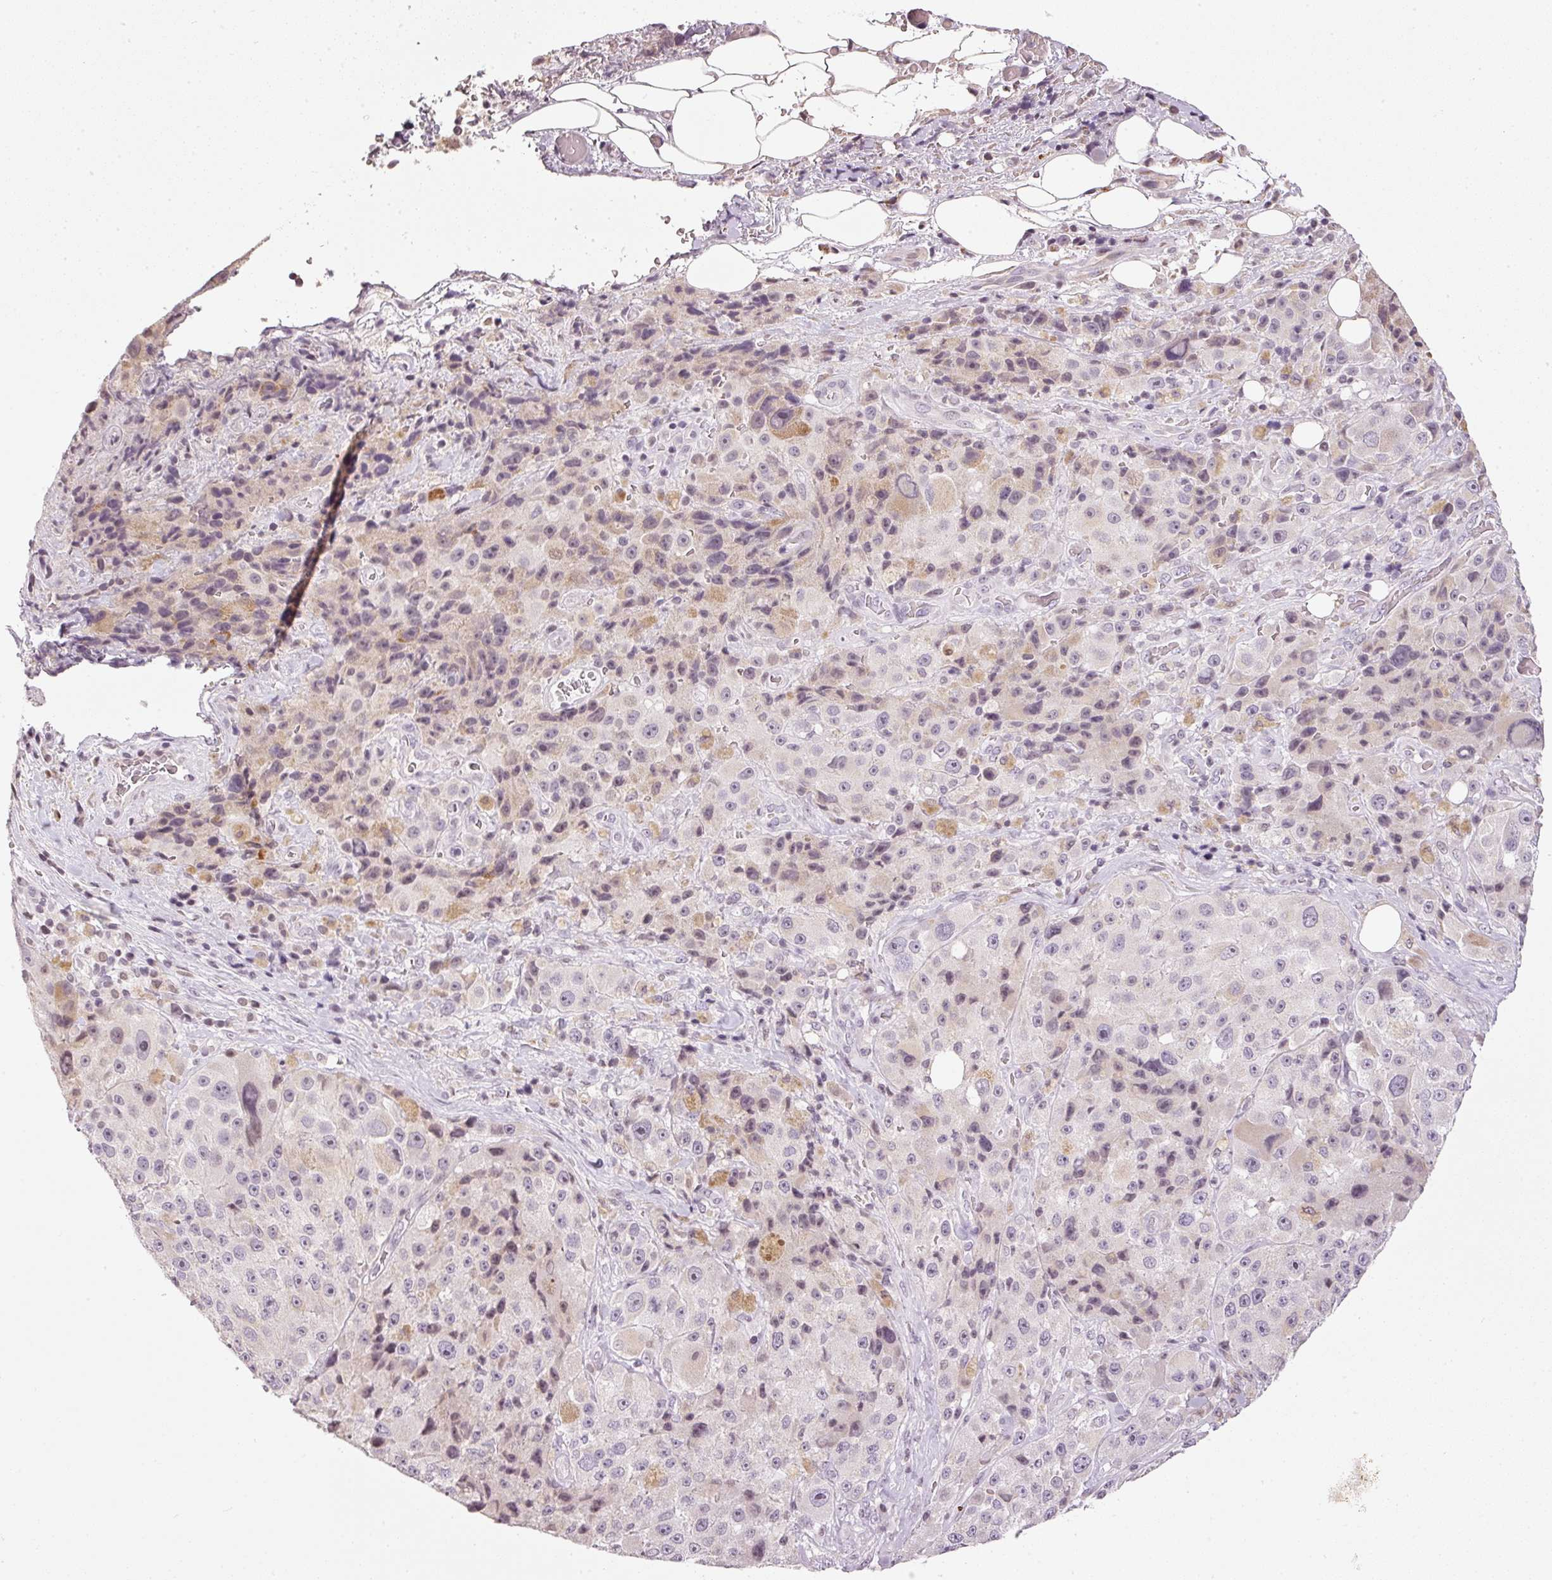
{"staining": {"intensity": "moderate", "quantity": "<25%", "location": "cytoplasmic/membranous"}, "tissue": "melanoma", "cell_type": "Tumor cells", "image_type": "cancer", "snomed": [{"axis": "morphology", "description": "Malignant melanoma, Metastatic site"}, {"axis": "topography", "description": "Lymph node"}], "caption": "Approximately <25% of tumor cells in human melanoma demonstrate moderate cytoplasmic/membranous protein staining as visualized by brown immunohistochemical staining.", "gene": "NRDE2", "patient": {"sex": "male", "age": 62}}